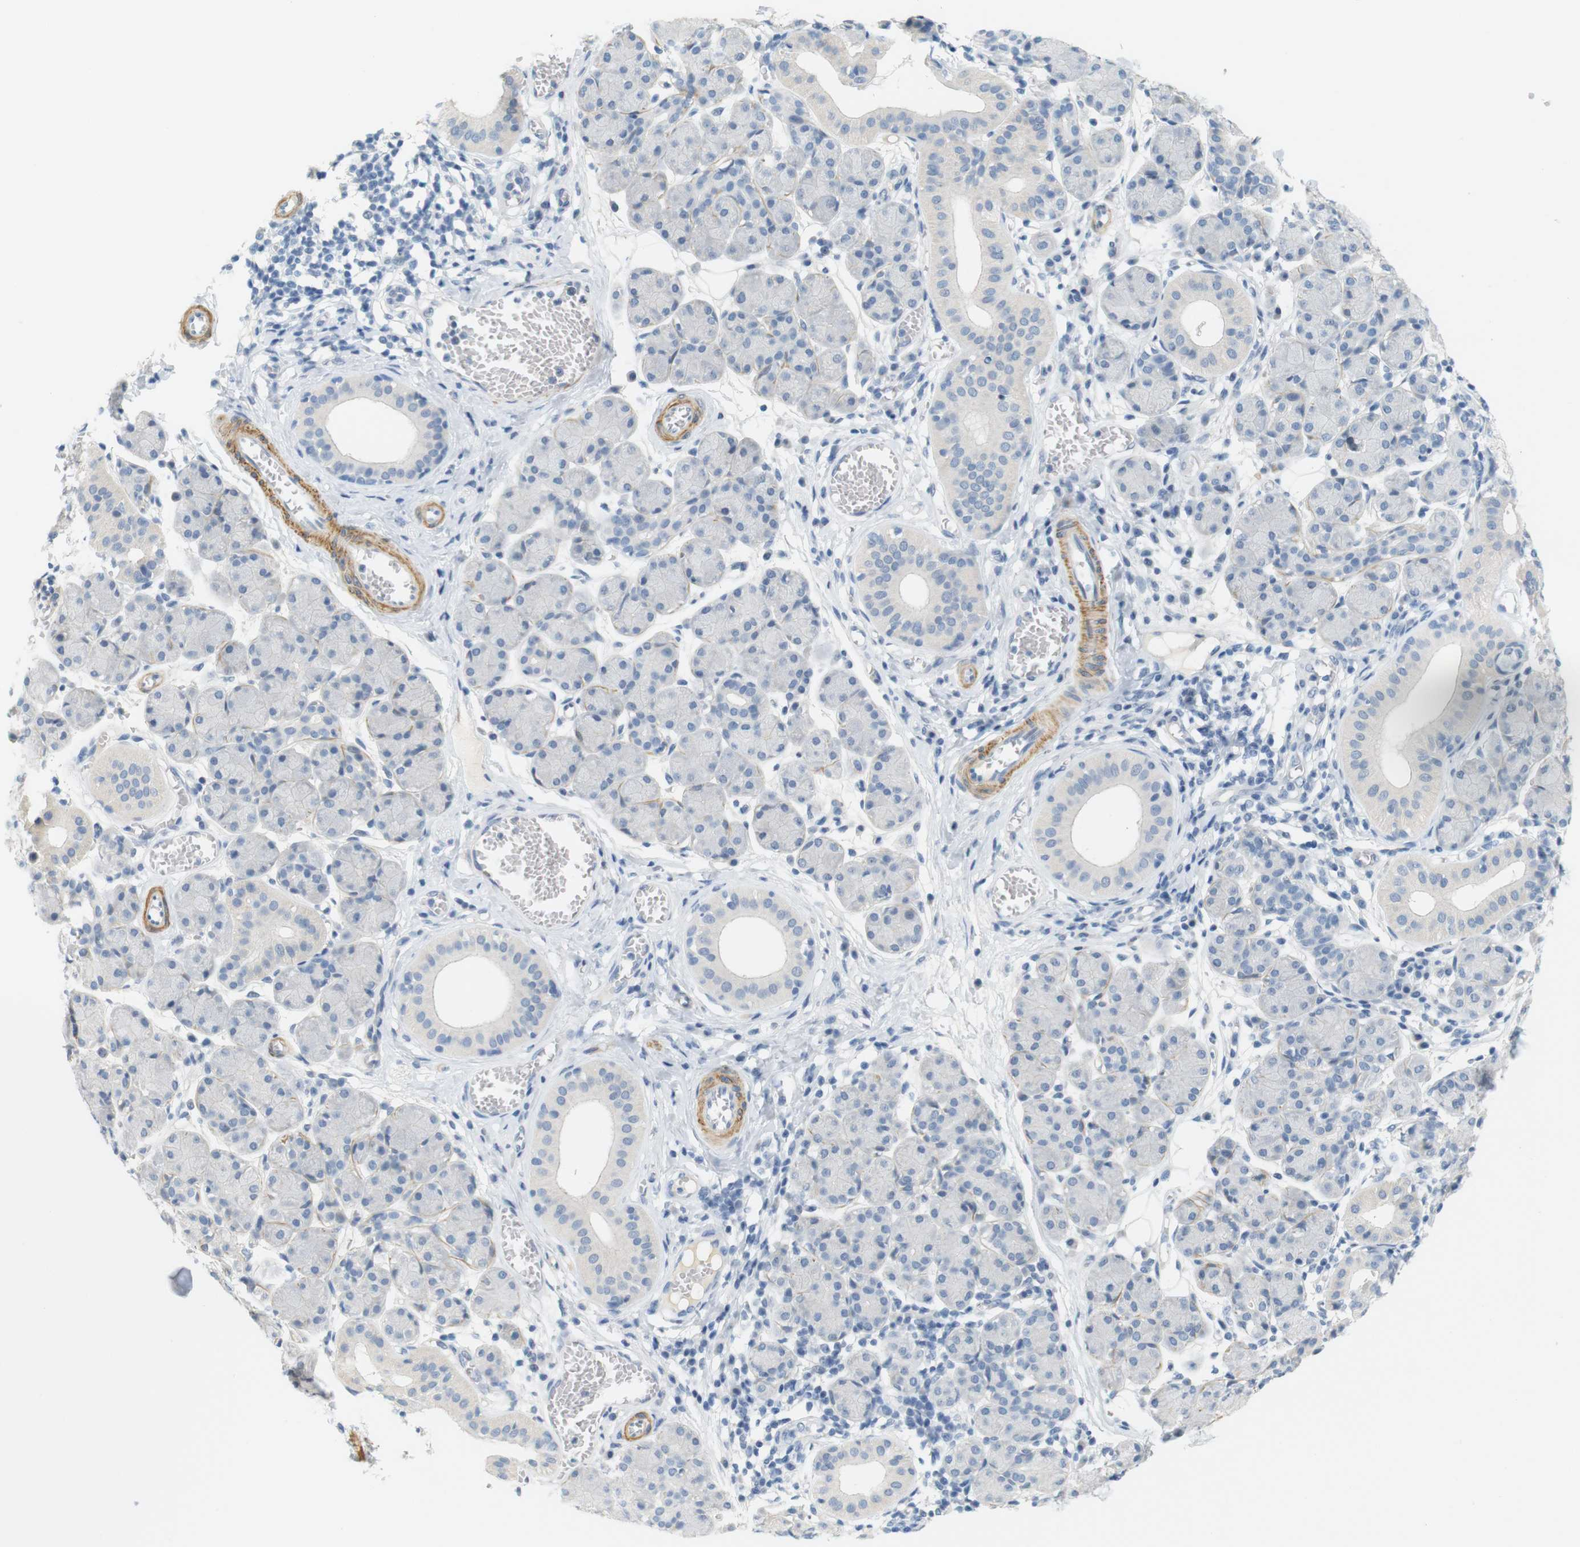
{"staining": {"intensity": "weak", "quantity": "<25%", "location": "cytoplasmic/membranous"}, "tissue": "salivary gland", "cell_type": "Glandular cells", "image_type": "normal", "snomed": [{"axis": "morphology", "description": "Normal tissue, NOS"}, {"axis": "morphology", "description": "Inflammation, NOS"}, {"axis": "topography", "description": "Lymph node"}, {"axis": "topography", "description": "Salivary gland"}], "caption": "Immunohistochemistry photomicrograph of normal salivary gland: salivary gland stained with DAB (3,3'-diaminobenzidine) reveals no significant protein expression in glandular cells. (DAB (3,3'-diaminobenzidine) IHC, high magnification).", "gene": "HRH2", "patient": {"sex": "male", "age": 3}}